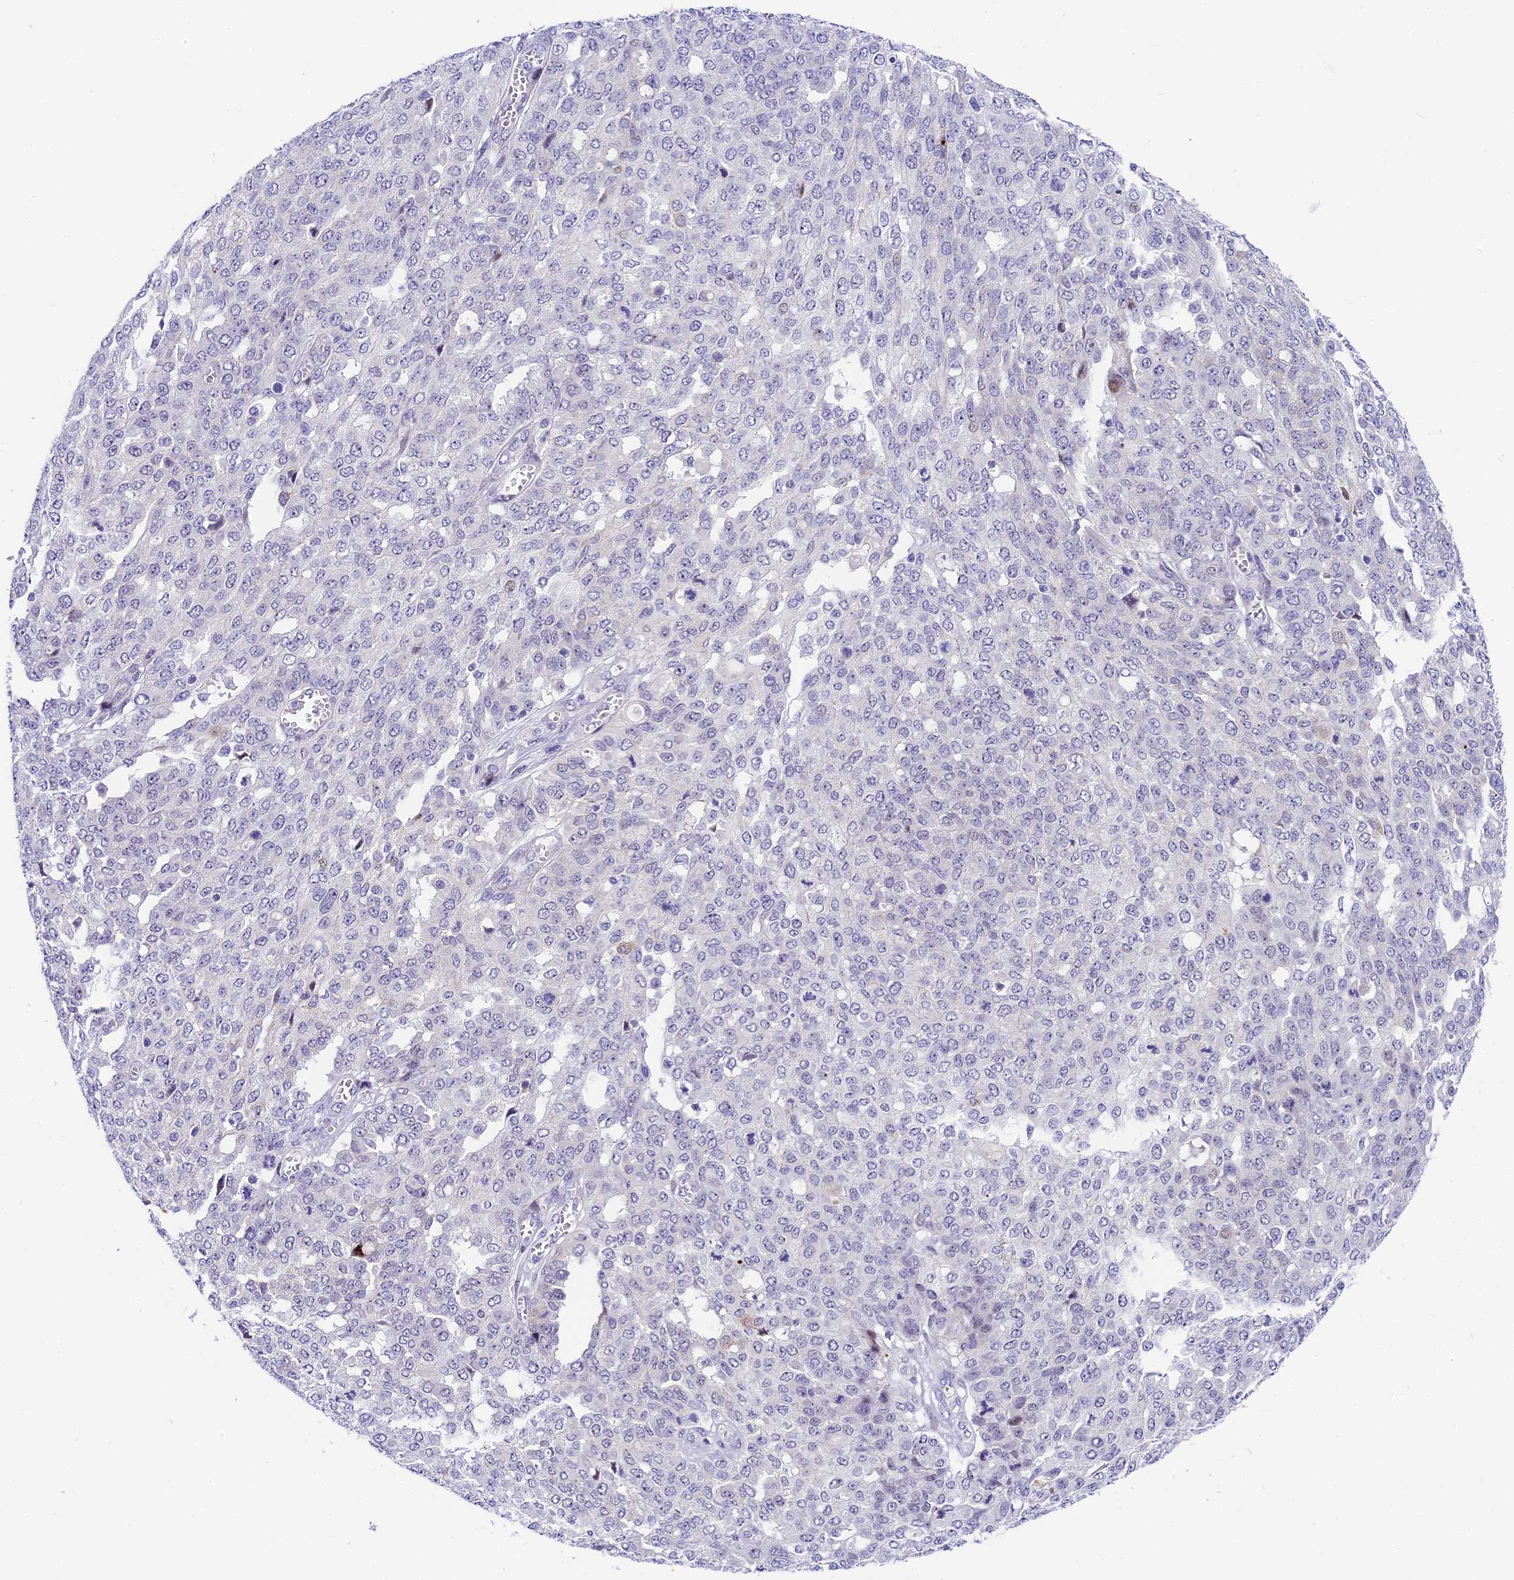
{"staining": {"intensity": "negative", "quantity": "none", "location": "none"}, "tissue": "ovarian cancer", "cell_type": "Tumor cells", "image_type": "cancer", "snomed": [{"axis": "morphology", "description": "Cystadenocarcinoma, serous, NOS"}, {"axis": "topography", "description": "Soft tissue"}, {"axis": "topography", "description": "Ovary"}], "caption": "An image of human serous cystadenocarcinoma (ovarian) is negative for staining in tumor cells. The staining is performed using DAB brown chromogen with nuclei counter-stained in using hematoxylin.", "gene": "MIDN", "patient": {"sex": "female", "age": 57}}